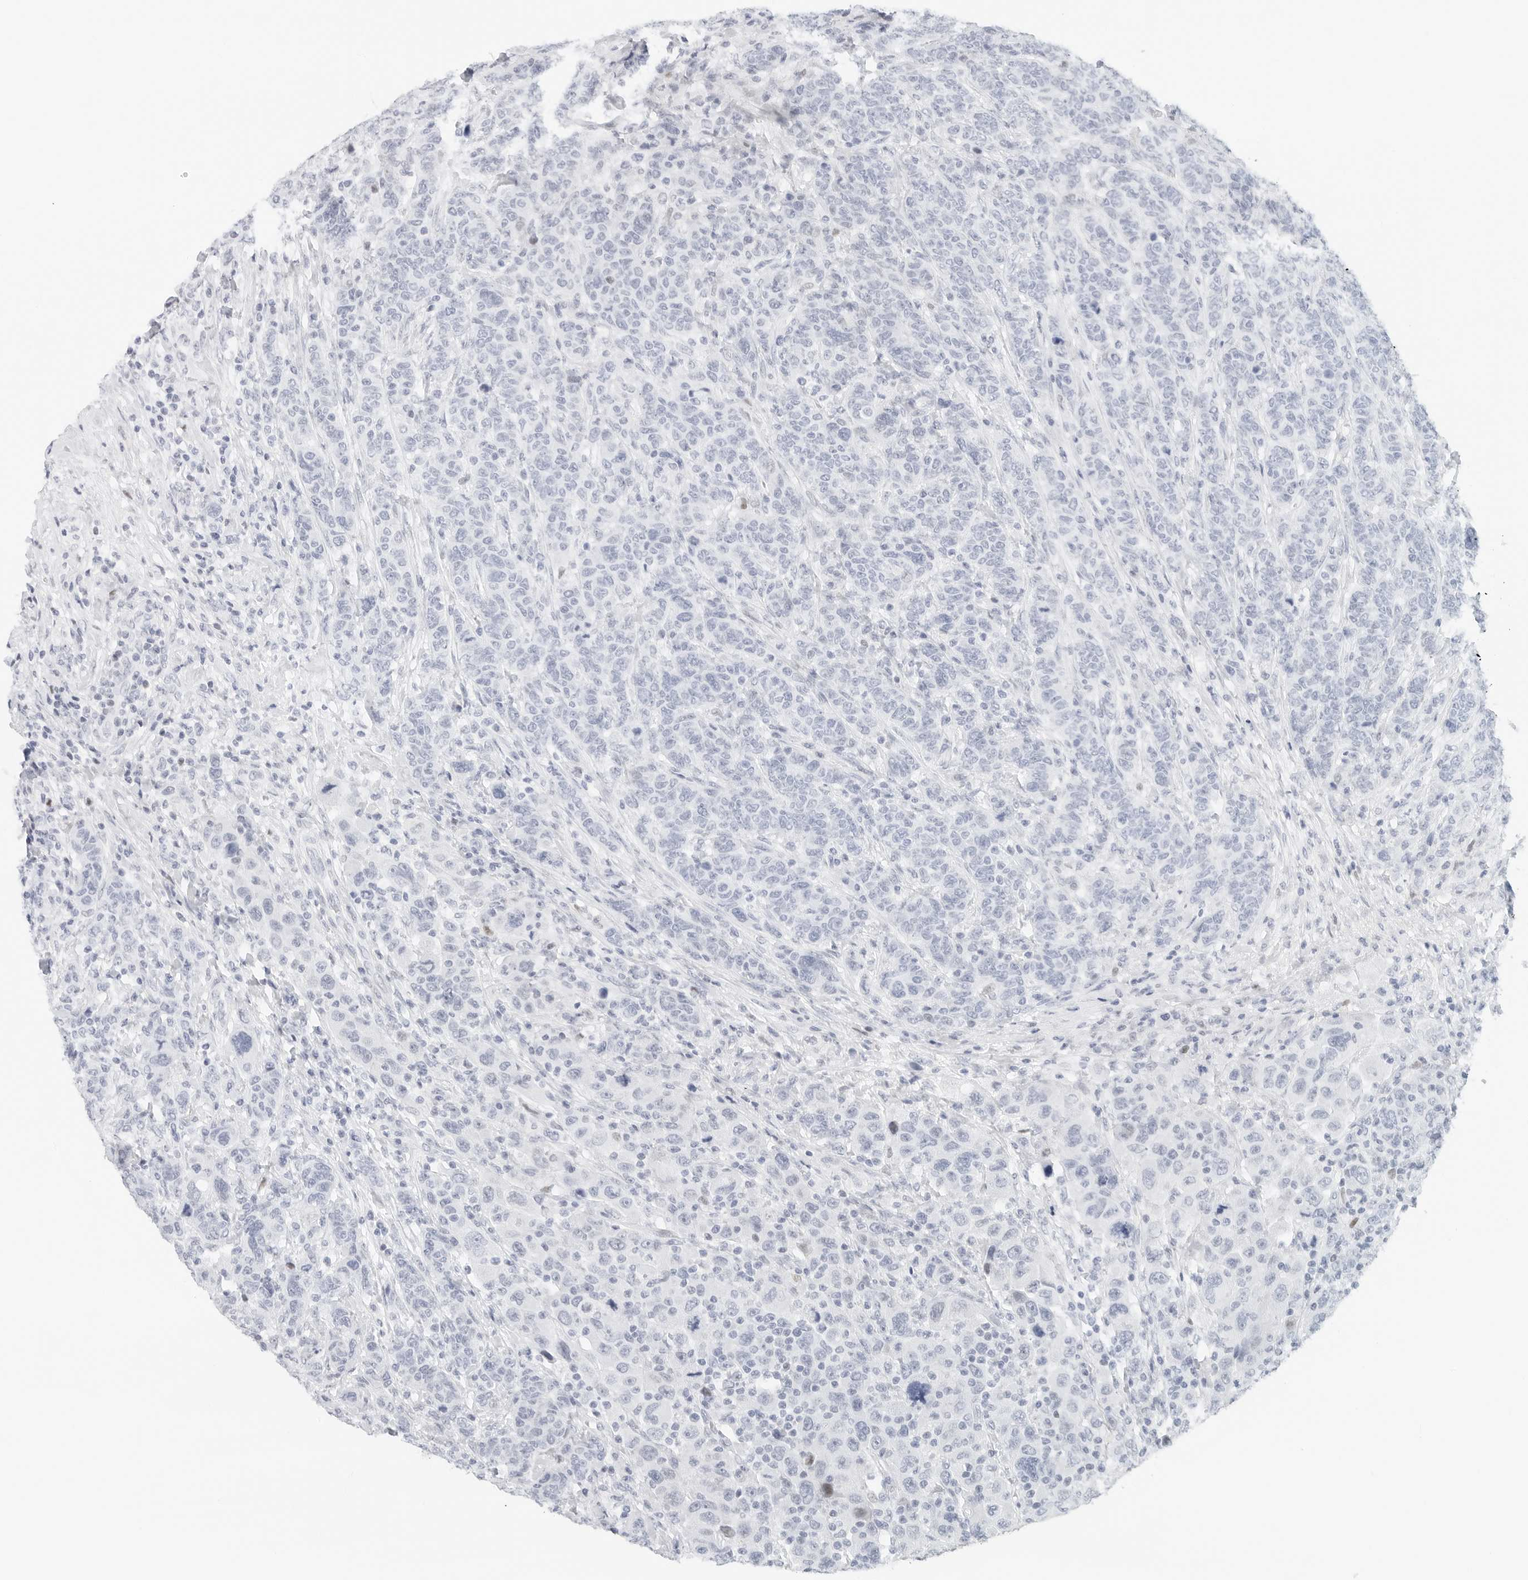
{"staining": {"intensity": "negative", "quantity": "none", "location": "none"}, "tissue": "breast cancer", "cell_type": "Tumor cells", "image_type": "cancer", "snomed": [{"axis": "morphology", "description": "Duct carcinoma"}, {"axis": "topography", "description": "Breast"}], "caption": "Infiltrating ductal carcinoma (breast) was stained to show a protein in brown. There is no significant positivity in tumor cells.", "gene": "NTMT2", "patient": {"sex": "female", "age": 37}}